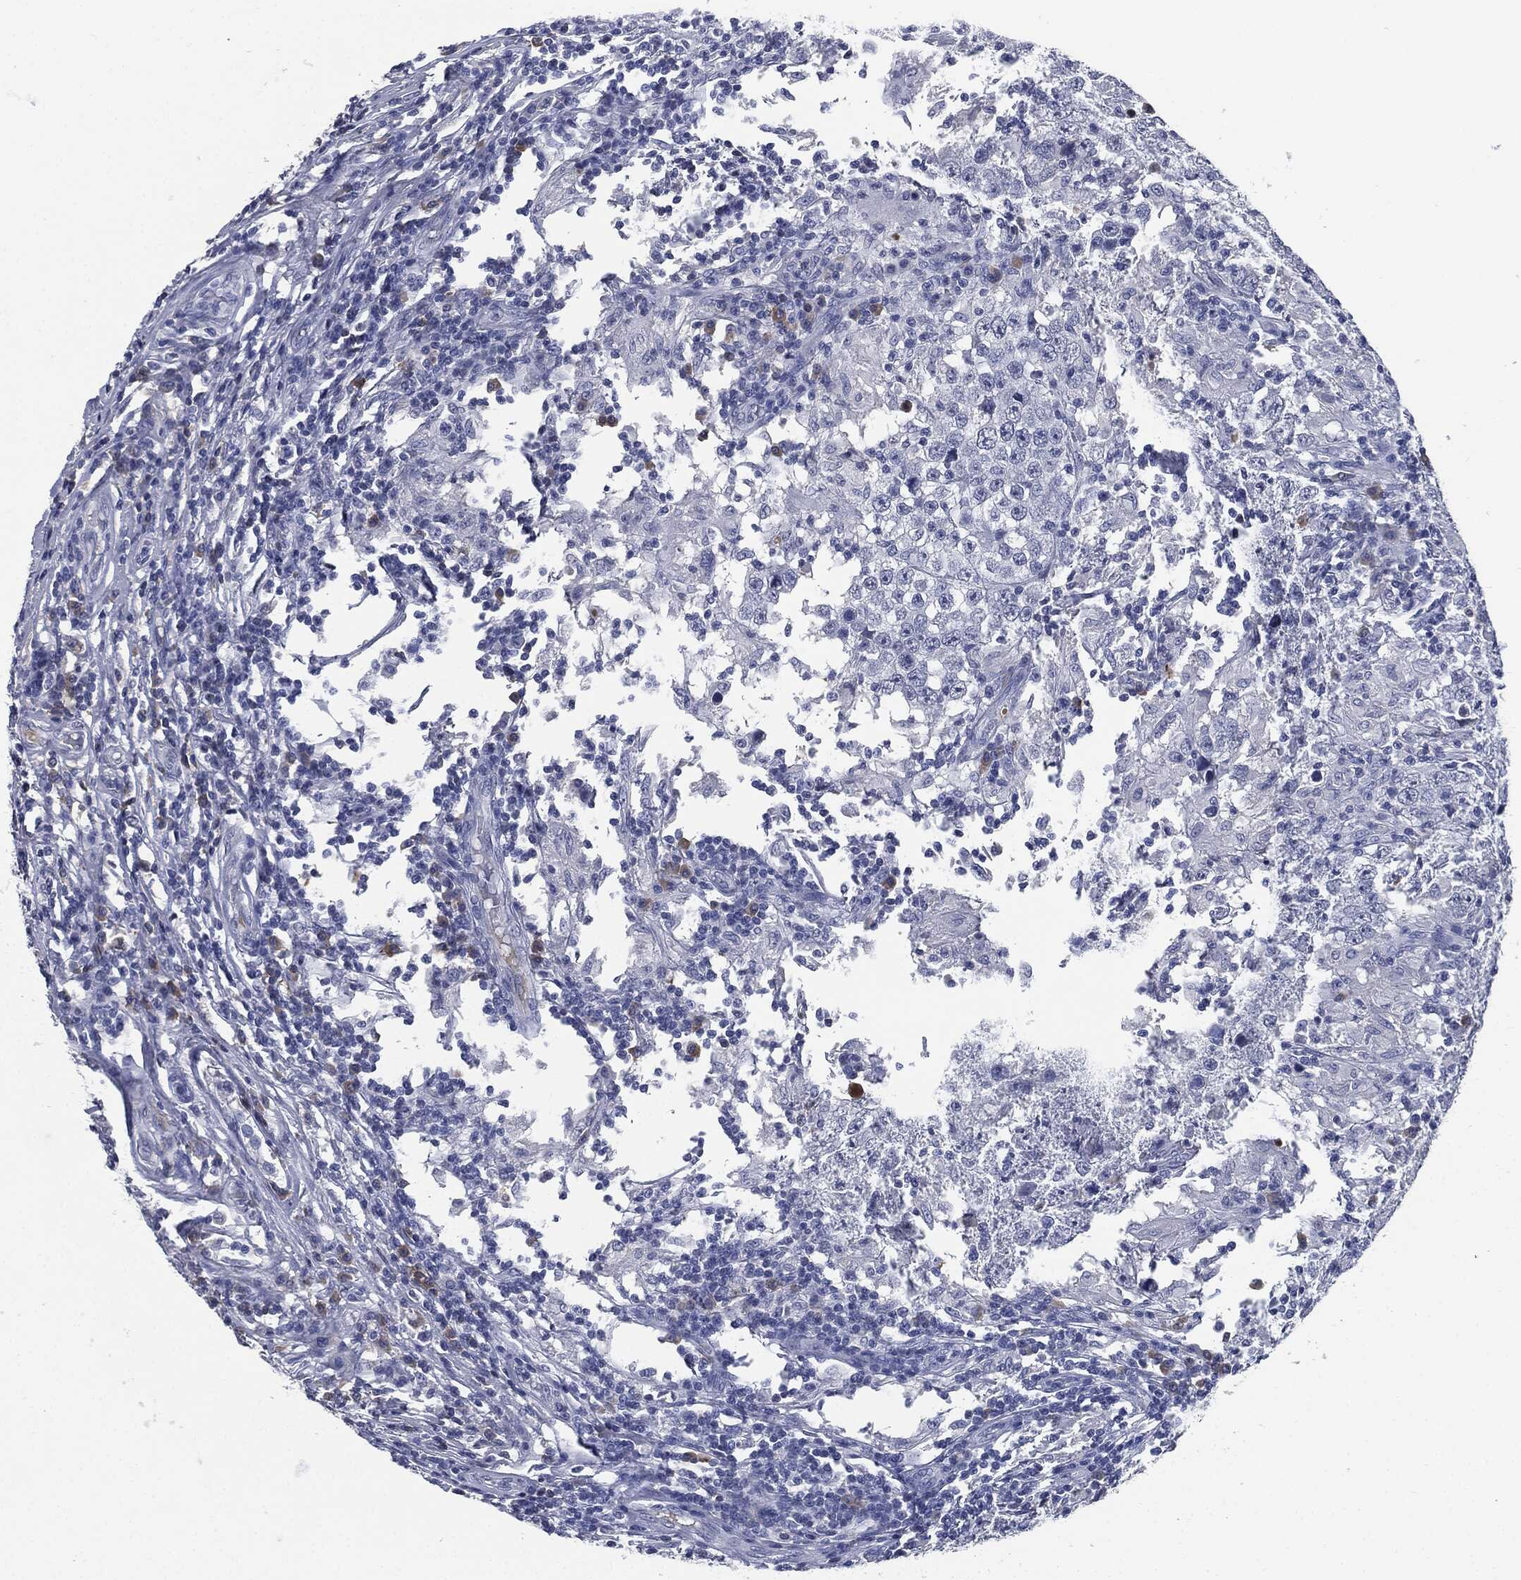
{"staining": {"intensity": "negative", "quantity": "none", "location": "none"}, "tissue": "testis cancer", "cell_type": "Tumor cells", "image_type": "cancer", "snomed": [{"axis": "morphology", "description": "Seminoma, NOS"}, {"axis": "morphology", "description": "Carcinoma, Embryonal, NOS"}, {"axis": "topography", "description": "Testis"}], "caption": "The IHC photomicrograph has no significant staining in tumor cells of testis seminoma tissue. Nuclei are stained in blue.", "gene": "SIGLEC7", "patient": {"sex": "male", "age": 41}}